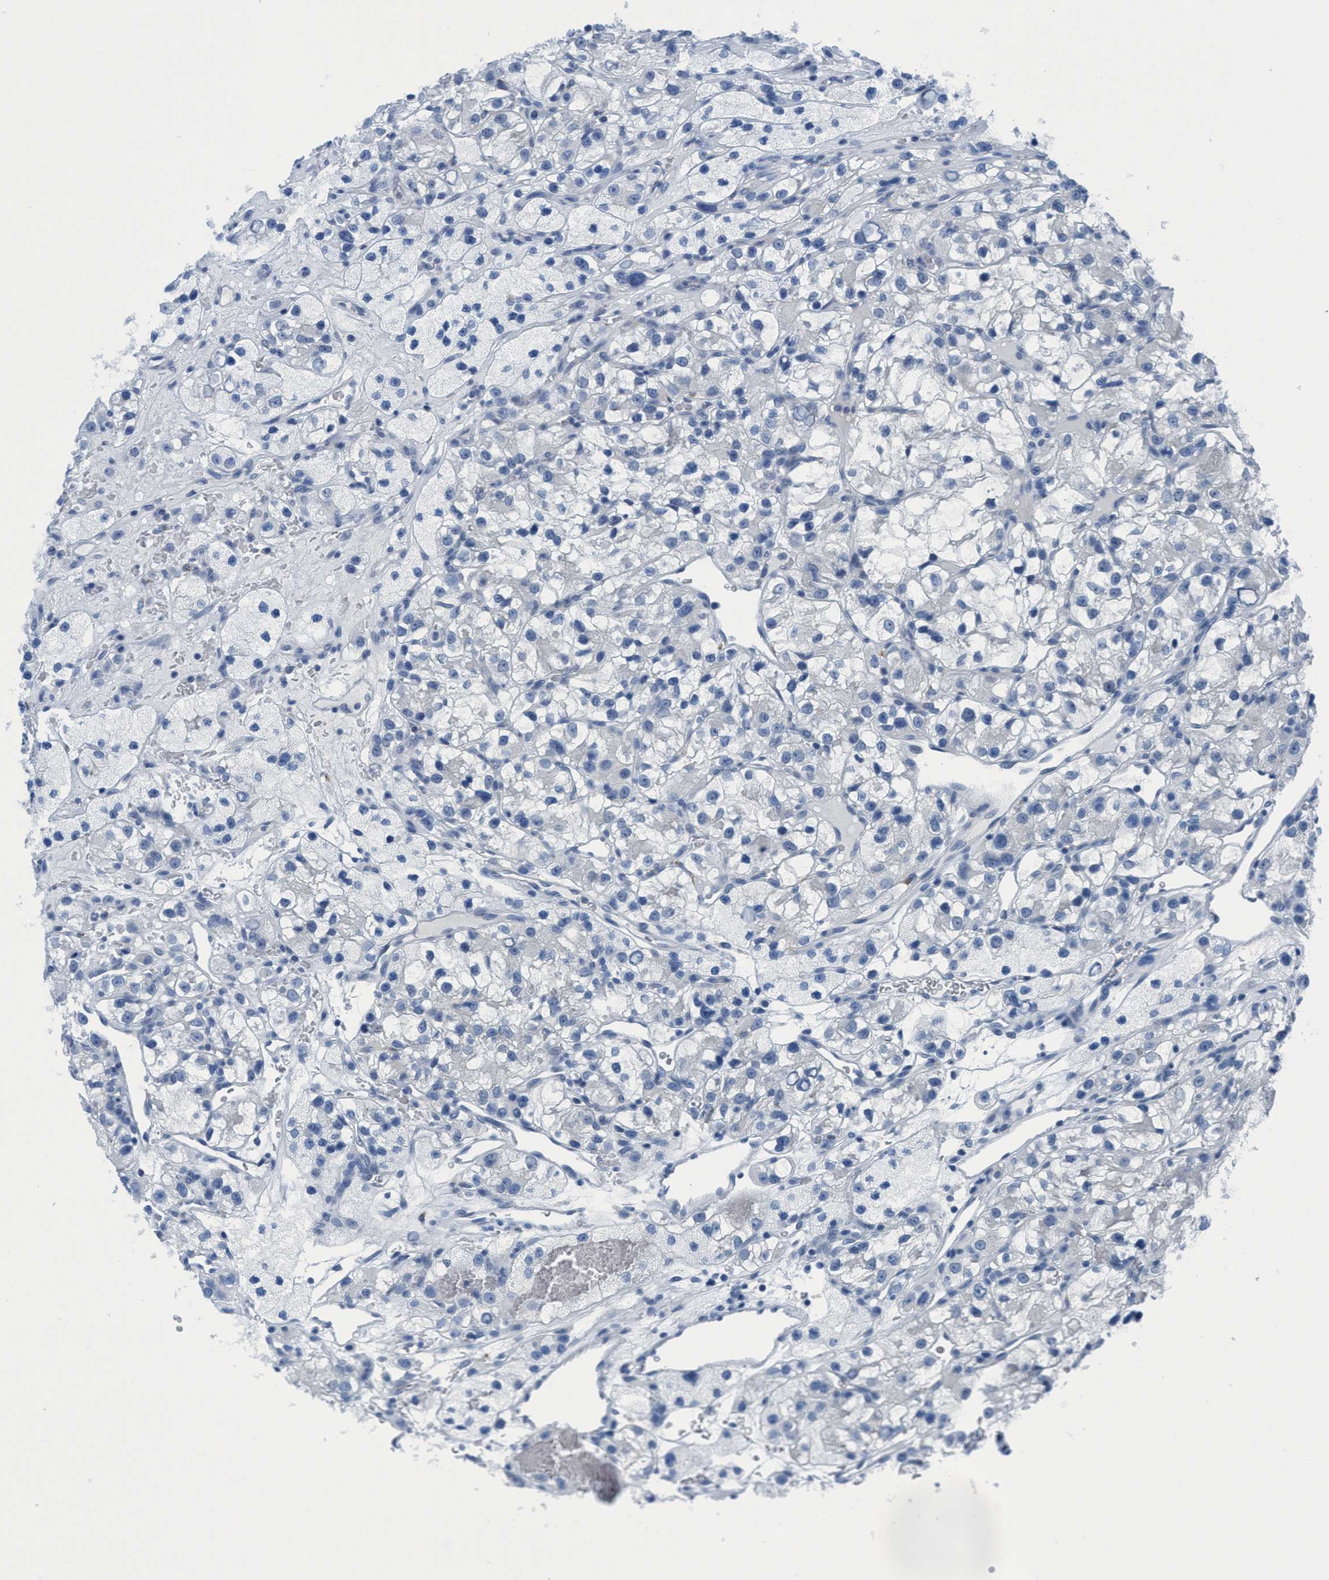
{"staining": {"intensity": "negative", "quantity": "none", "location": "none"}, "tissue": "renal cancer", "cell_type": "Tumor cells", "image_type": "cancer", "snomed": [{"axis": "morphology", "description": "Adenocarcinoma, NOS"}, {"axis": "topography", "description": "Kidney"}], "caption": "An image of human adenocarcinoma (renal) is negative for staining in tumor cells.", "gene": "DNAI1", "patient": {"sex": "female", "age": 57}}